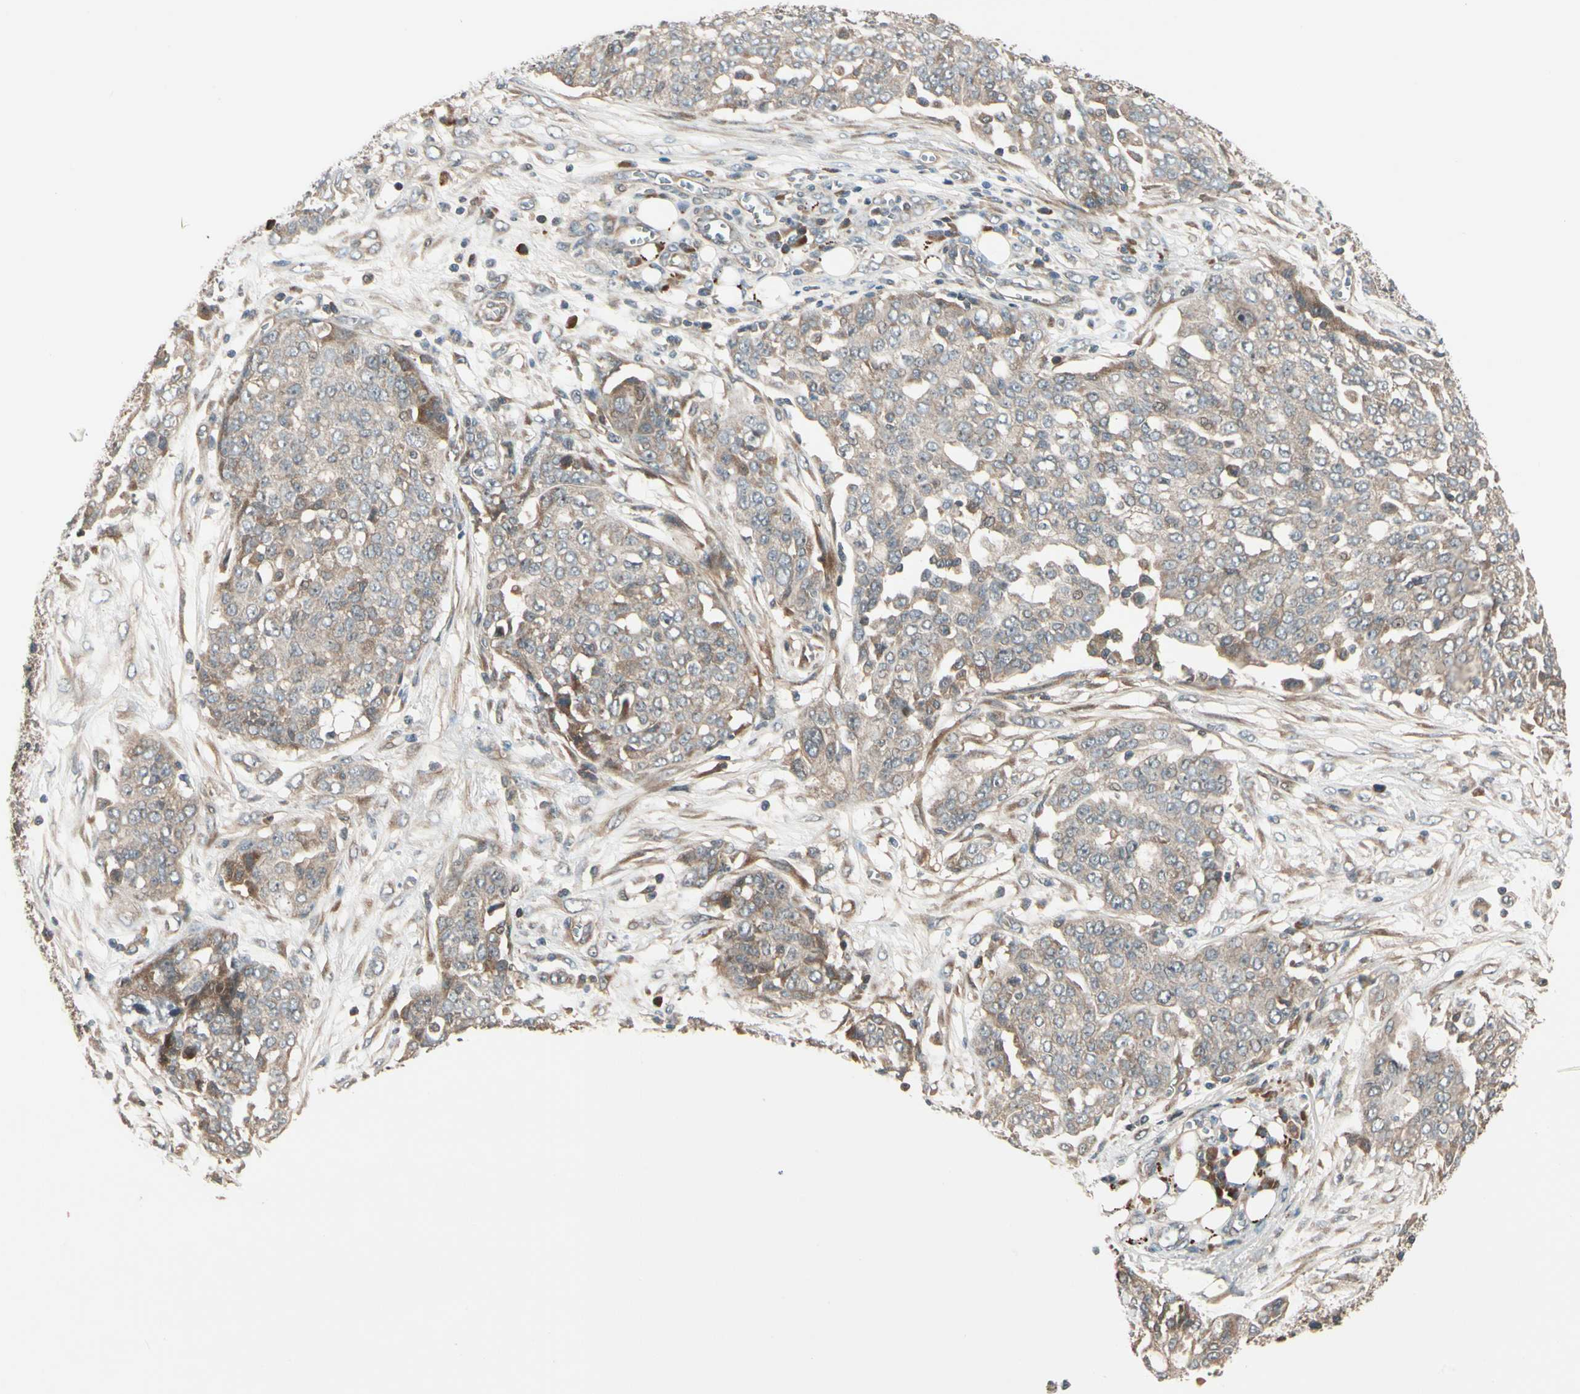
{"staining": {"intensity": "weak", "quantity": ">75%", "location": "cytoplasmic/membranous"}, "tissue": "ovarian cancer", "cell_type": "Tumor cells", "image_type": "cancer", "snomed": [{"axis": "morphology", "description": "Cystadenocarcinoma, serous, NOS"}, {"axis": "topography", "description": "Soft tissue"}, {"axis": "topography", "description": "Ovary"}], "caption": "Approximately >75% of tumor cells in human ovarian cancer (serous cystadenocarcinoma) exhibit weak cytoplasmic/membranous protein staining as visualized by brown immunohistochemical staining.", "gene": "ACVR1C", "patient": {"sex": "female", "age": 57}}